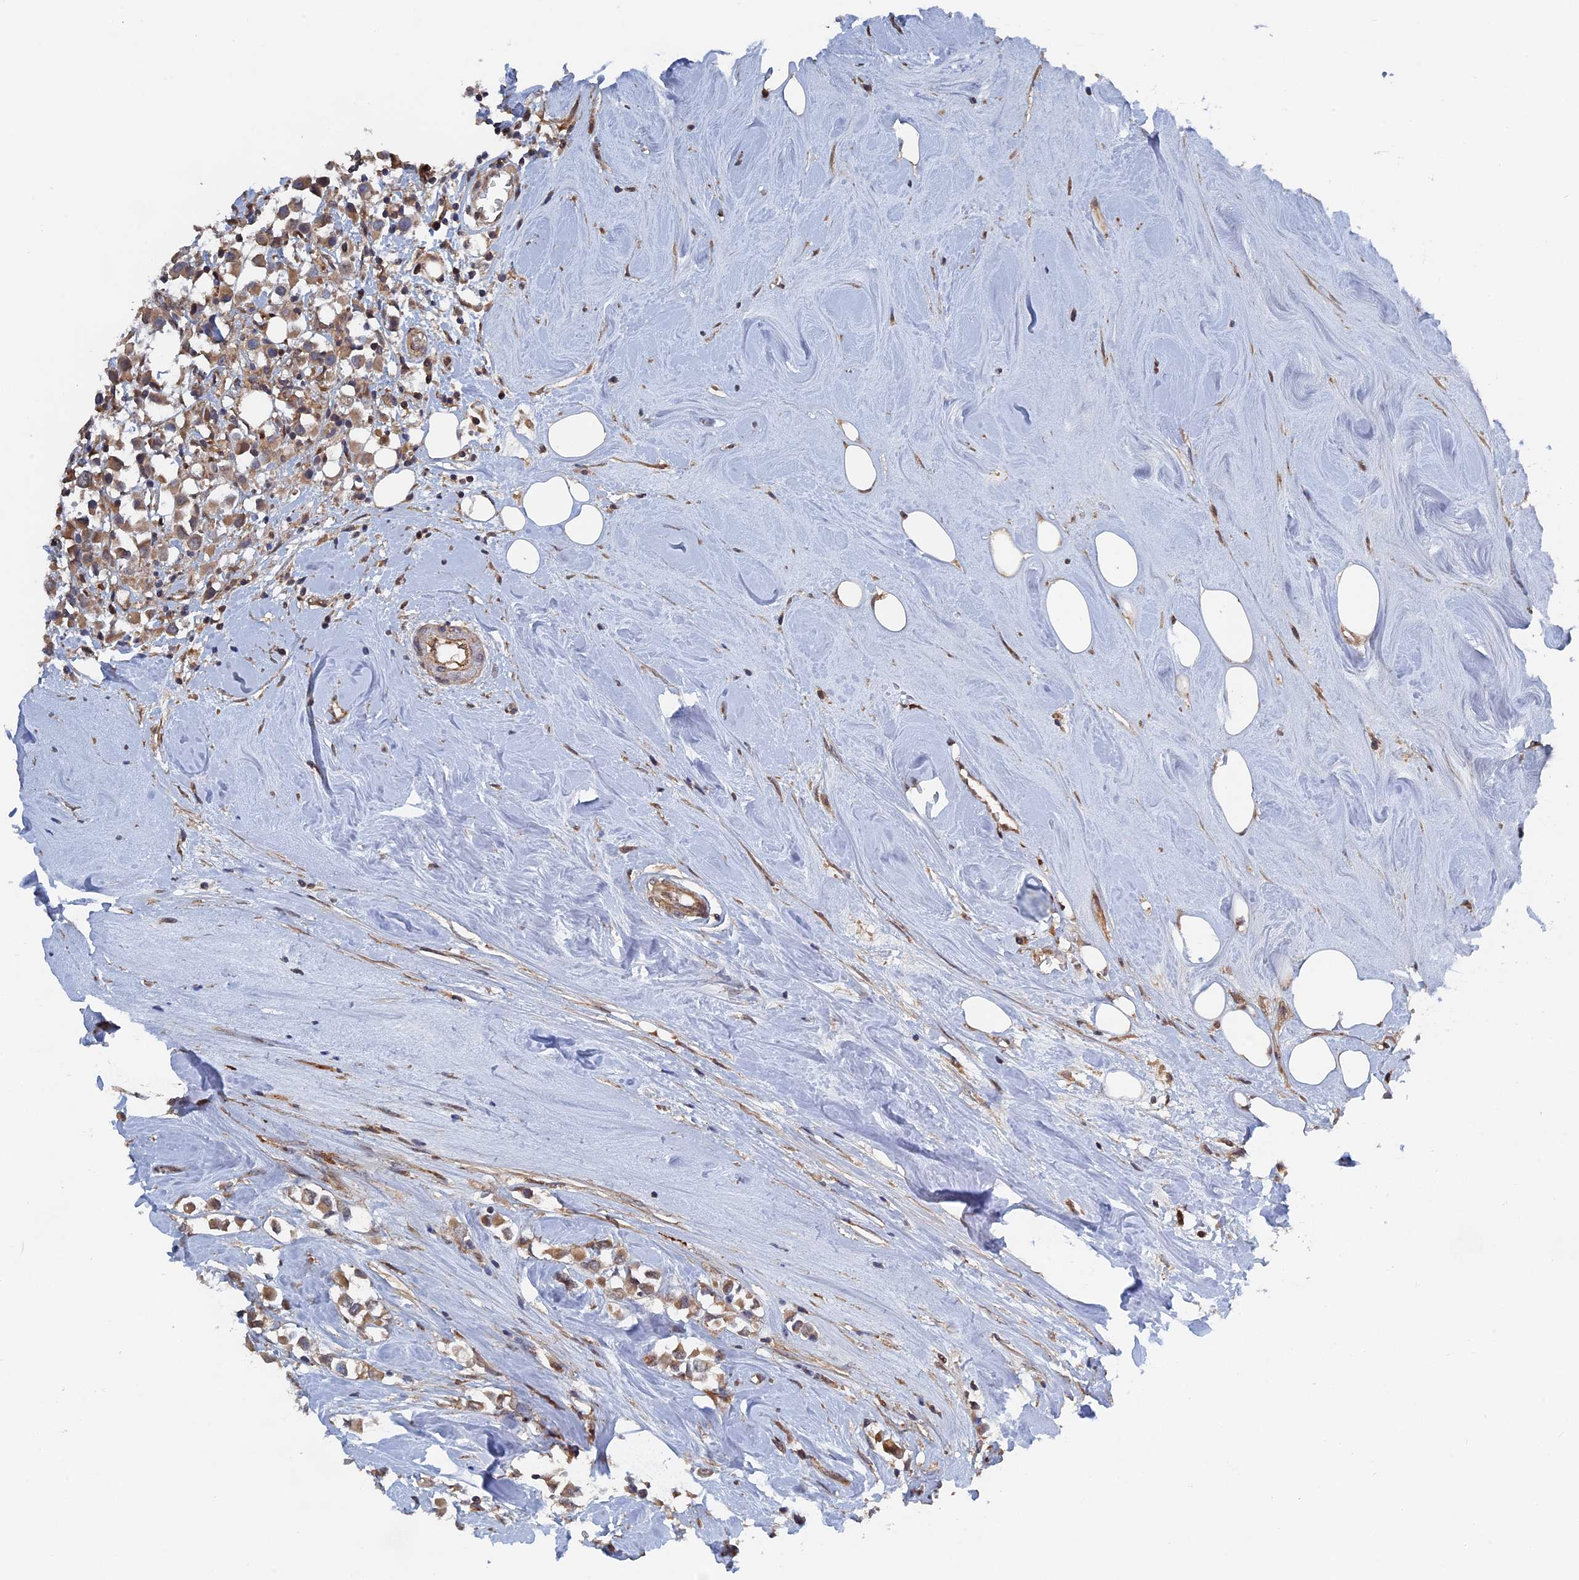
{"staining": {"intensity": "moderate", "quantity": ">75%", "location": "cytoplasmic/membranous"}, "tissue": "breast cancer", "cell_type": "Tumor cells", "image_type": "cancer", "snomed": [{"axis": "morphology", "description": "Duct carcinoma"}, {"axis": "topography", "description": "Breast"}], "caption": "The immunohistochemical stain shows moderate cytoplasmic/membranous staining in tumor cells of breast cancer tissue.", "gene": "ELOVL6", "patient": {"sex": "female", "age": 61}}